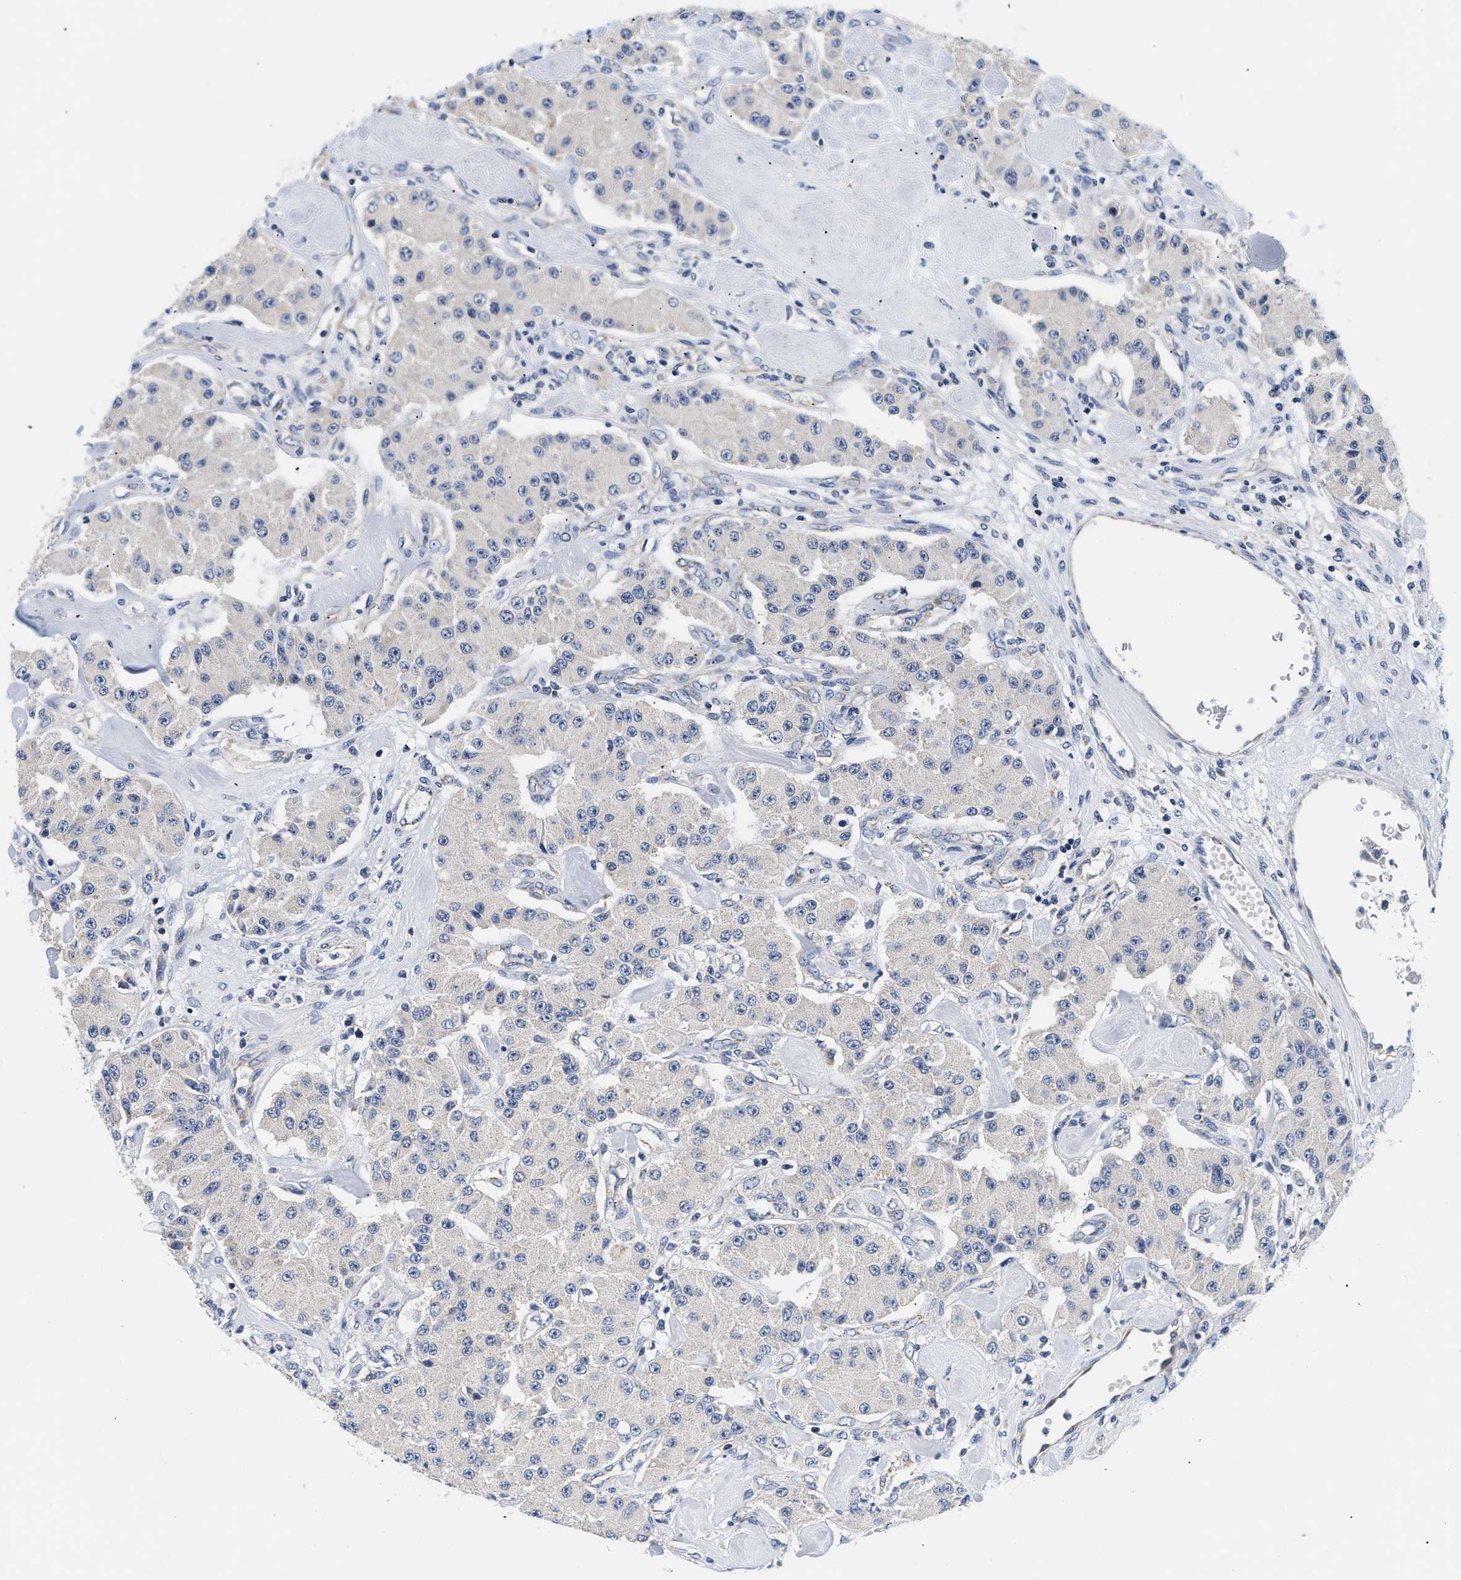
{"staining": {"intensity": "negative", "quantity": "none", "location": "none"}, "tissue": "carcinoid", "cell_type": "Tumor cells", "image_type": "cancer", "snomed": [{"axis": "morphology", "description": "Carcinoid, malignant, NOS"}, {"axis": "topography", "description": "Pancreas"}], "caption": "A micrograph of carcinoid stained for a protein shows no brown staining in tumor cells. (Stains: DAB (3,3'-diaminobenzidine) immunohistochemistry (IHC) with hematoxylin counter stain, Microscopy: brightfield microscopy at high magnification).", "gene": "PDP1", "patient": {"sex": "male", "age": 41}}